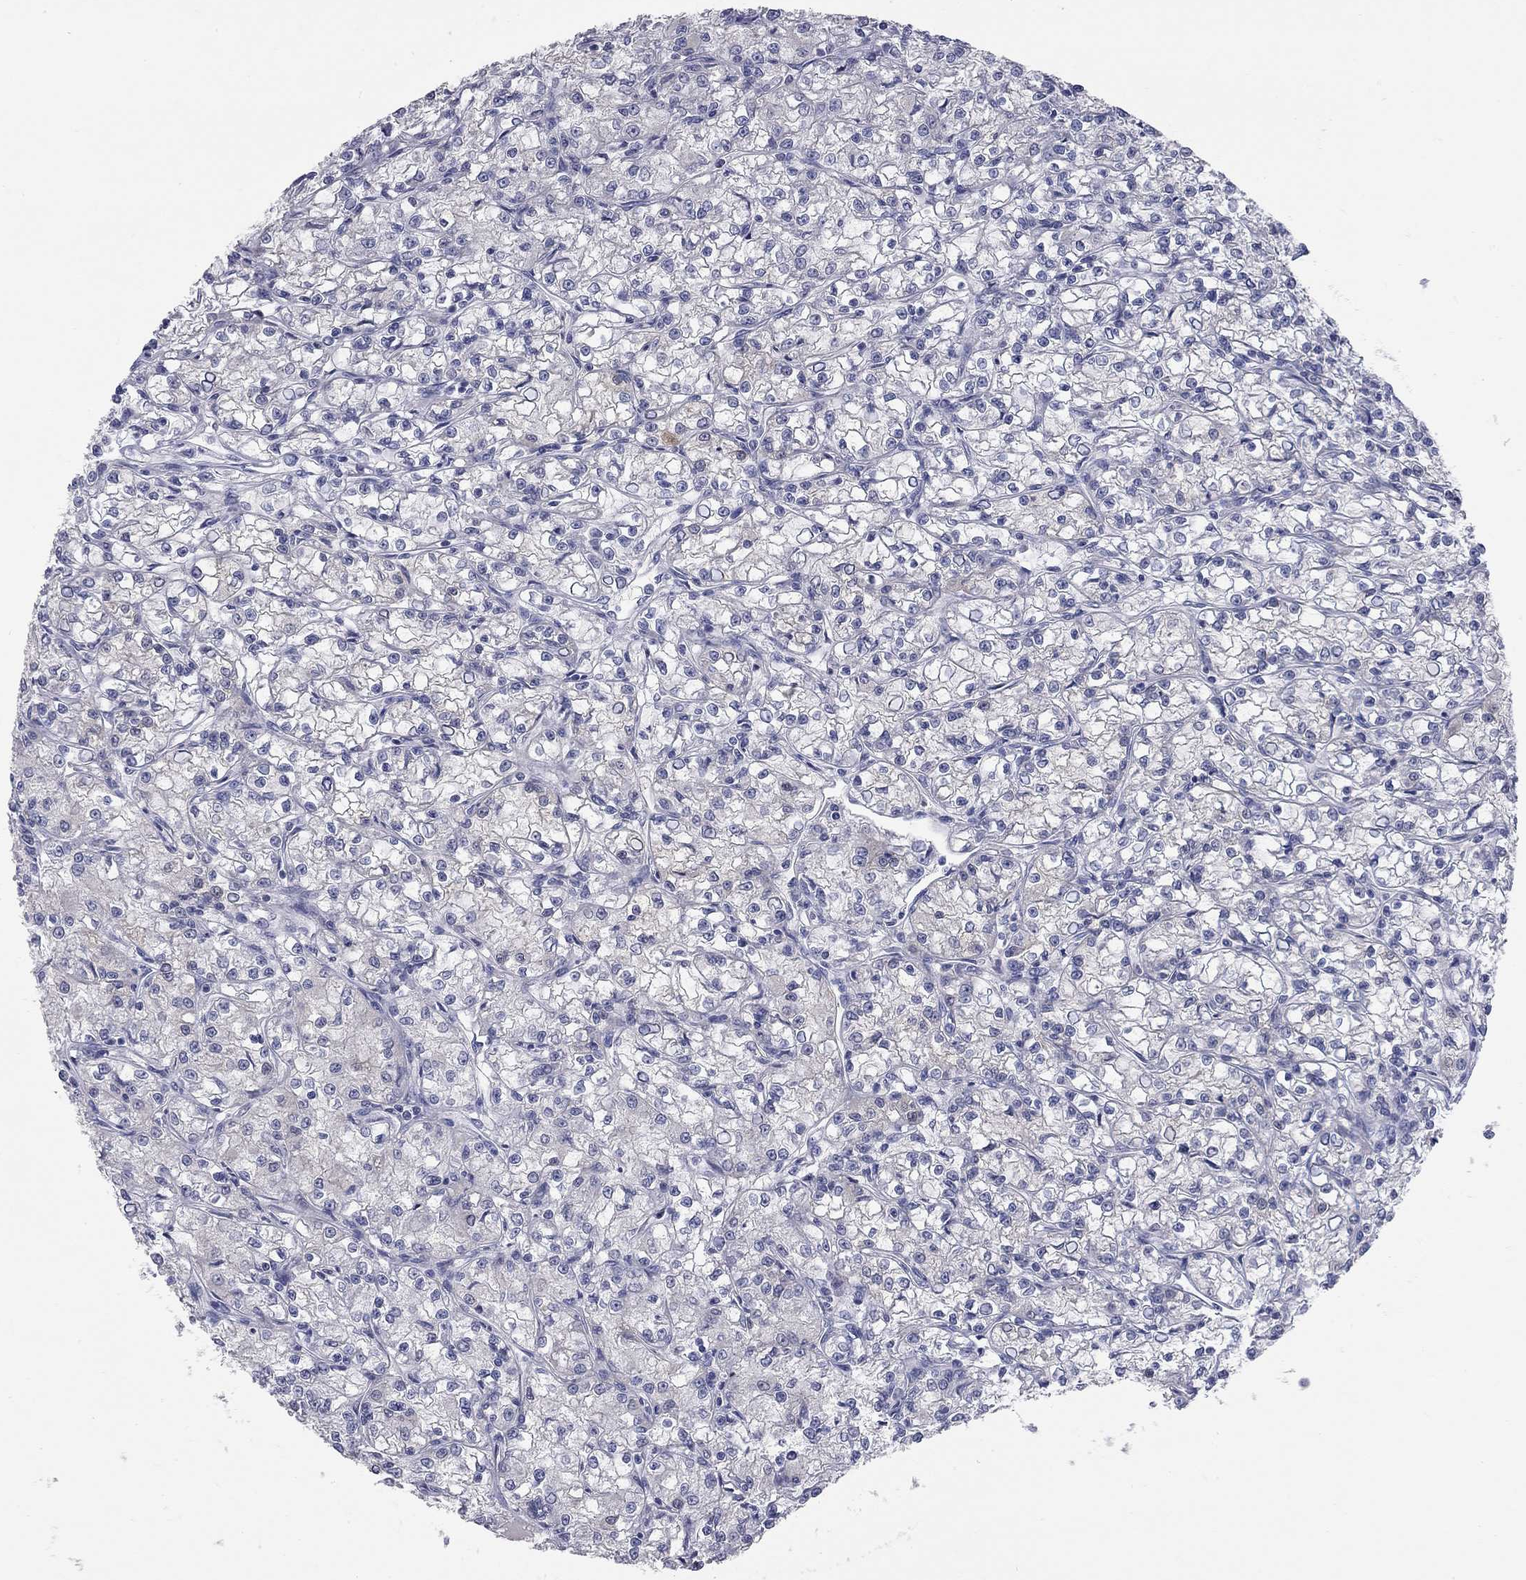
{"staining": {"intensity": "negative", "quantity": "none", "location": "none"}, "tissue": "renal cancer", "cell_type": "Tumor cells", "image_type": "cancer", "snomed": [{"axis": "morphology", "description": "Adenocarcinoma, NOS"}, {"axis": "topography", "description": "Kidney"}], "caption": "The immunohistochemistry (IHC) micrograph has no significant expression in tumor cells of renal cancer tissue.", "gene": "CFAP161", "patient": {"sex": "female", "age": 59}}